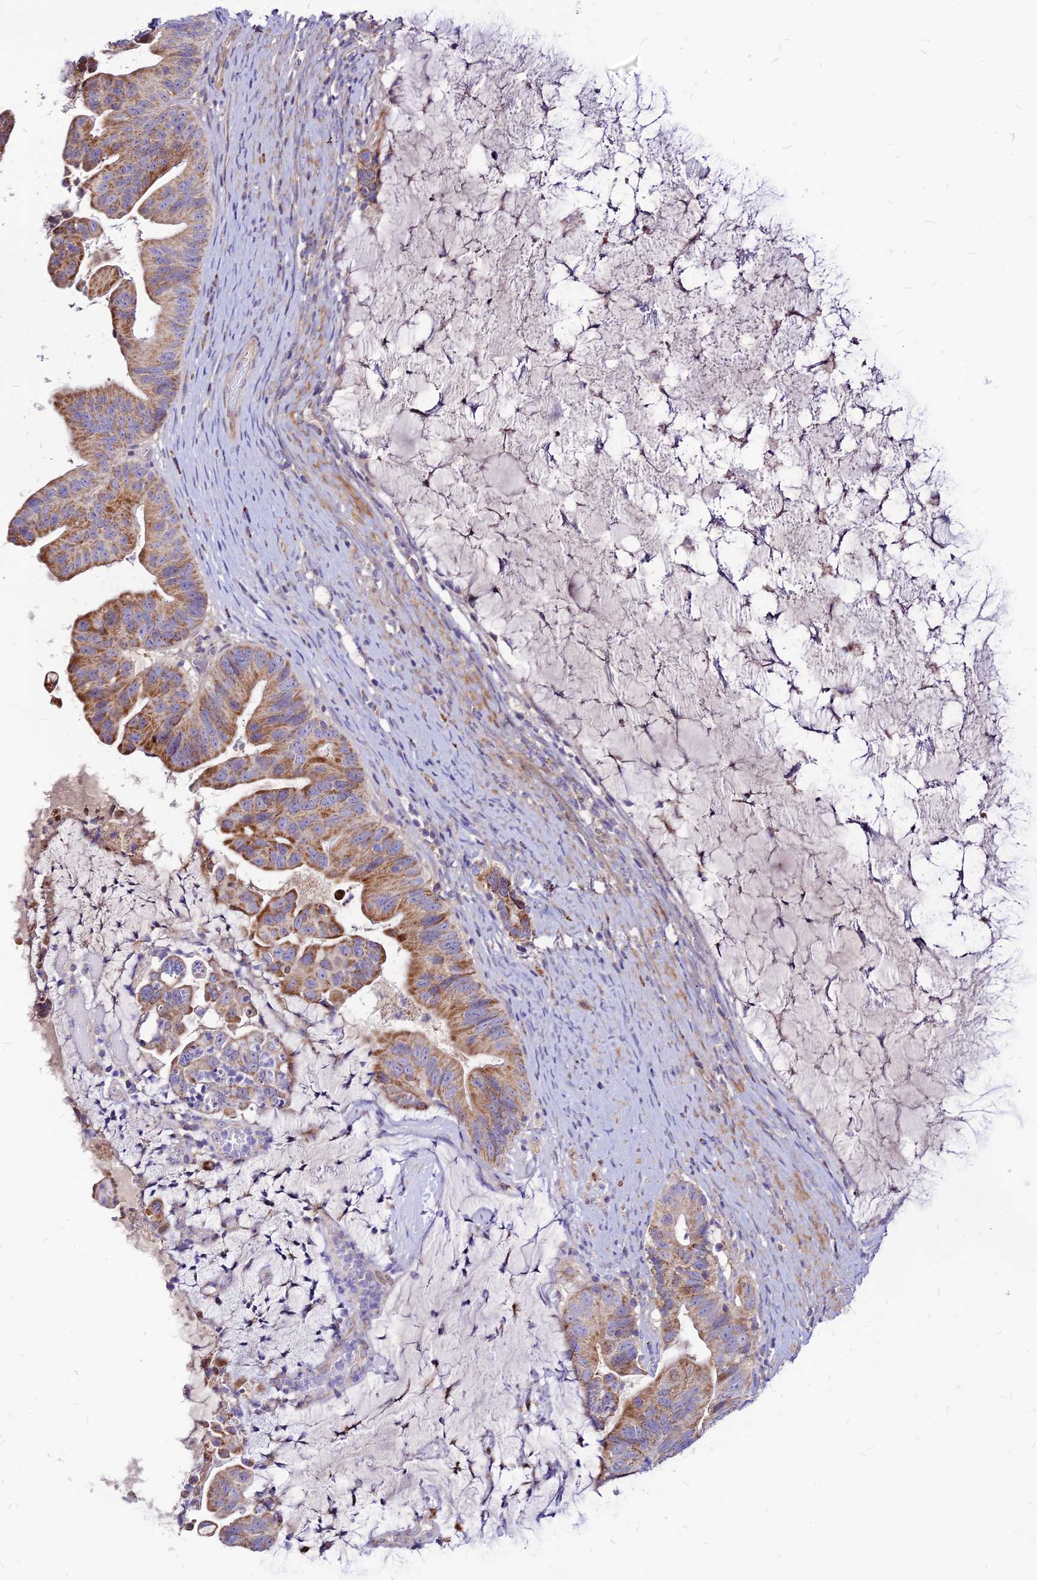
{"staining": {"intensity": "strong", "quantity": "25%-75%", "location": "cytoplasmic/membranous"}, "tissue": "ovarian cancer", "cell_type": "Tumor cells", "image_type": "cancer", "snomed": [{"axis": "morphology", "description": "Cystadenocarcinoma, mucinous, NOS"}, {"axis": "topography", "description": "Ovary"}], "caption": "Approximately 25%-75% of tumor cells in ovarian mucinous cystadenocarcinoma exhibit strong cytoplasmic/membranous protein expression as visualized by brown immunohistochemical staining.", "gene": "ECI1", "patient": {"sex": "female", "age": 61}}